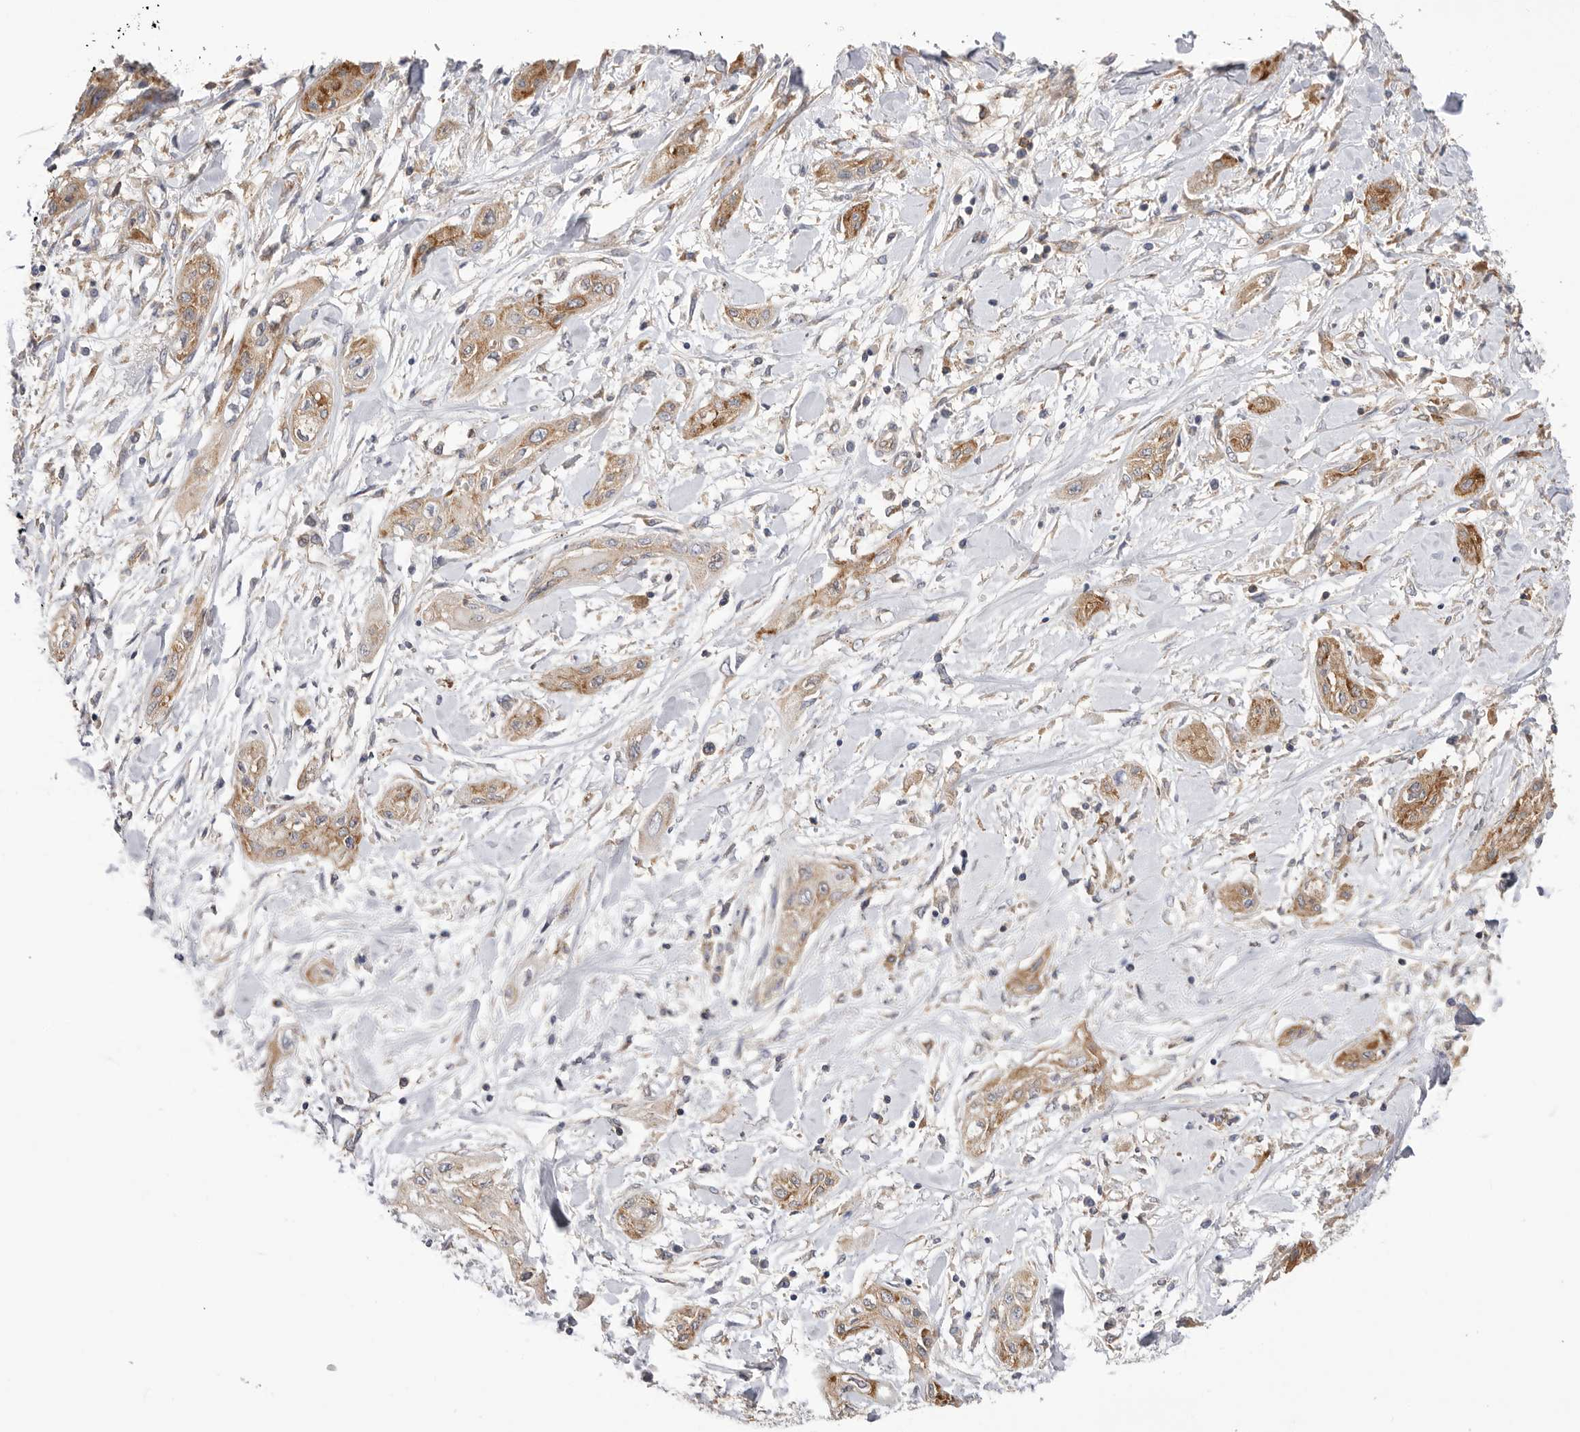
{"staining": {"intensity": "moderate", "quantity": ">75%", "location": "cytoplasmic/membranous"}, "tissue": "lung cancer", "cell_type": "Tumor cells", "image_type": "cancer", "snomed": [{"axis": "morphology", "description": "Squamous cell carcinoma, NOS"}, {"axis": "topography", "description": "Lung"}], "caption": "Immunohistochemical staining of human lung squamous cell carcinoma exhibits medium levels of moderate cytoplasmic/membranous positivity in approximately >75% of tumor cells.", "gene": "SERBP1", "patient": {"sex": "female", "age": 47}}